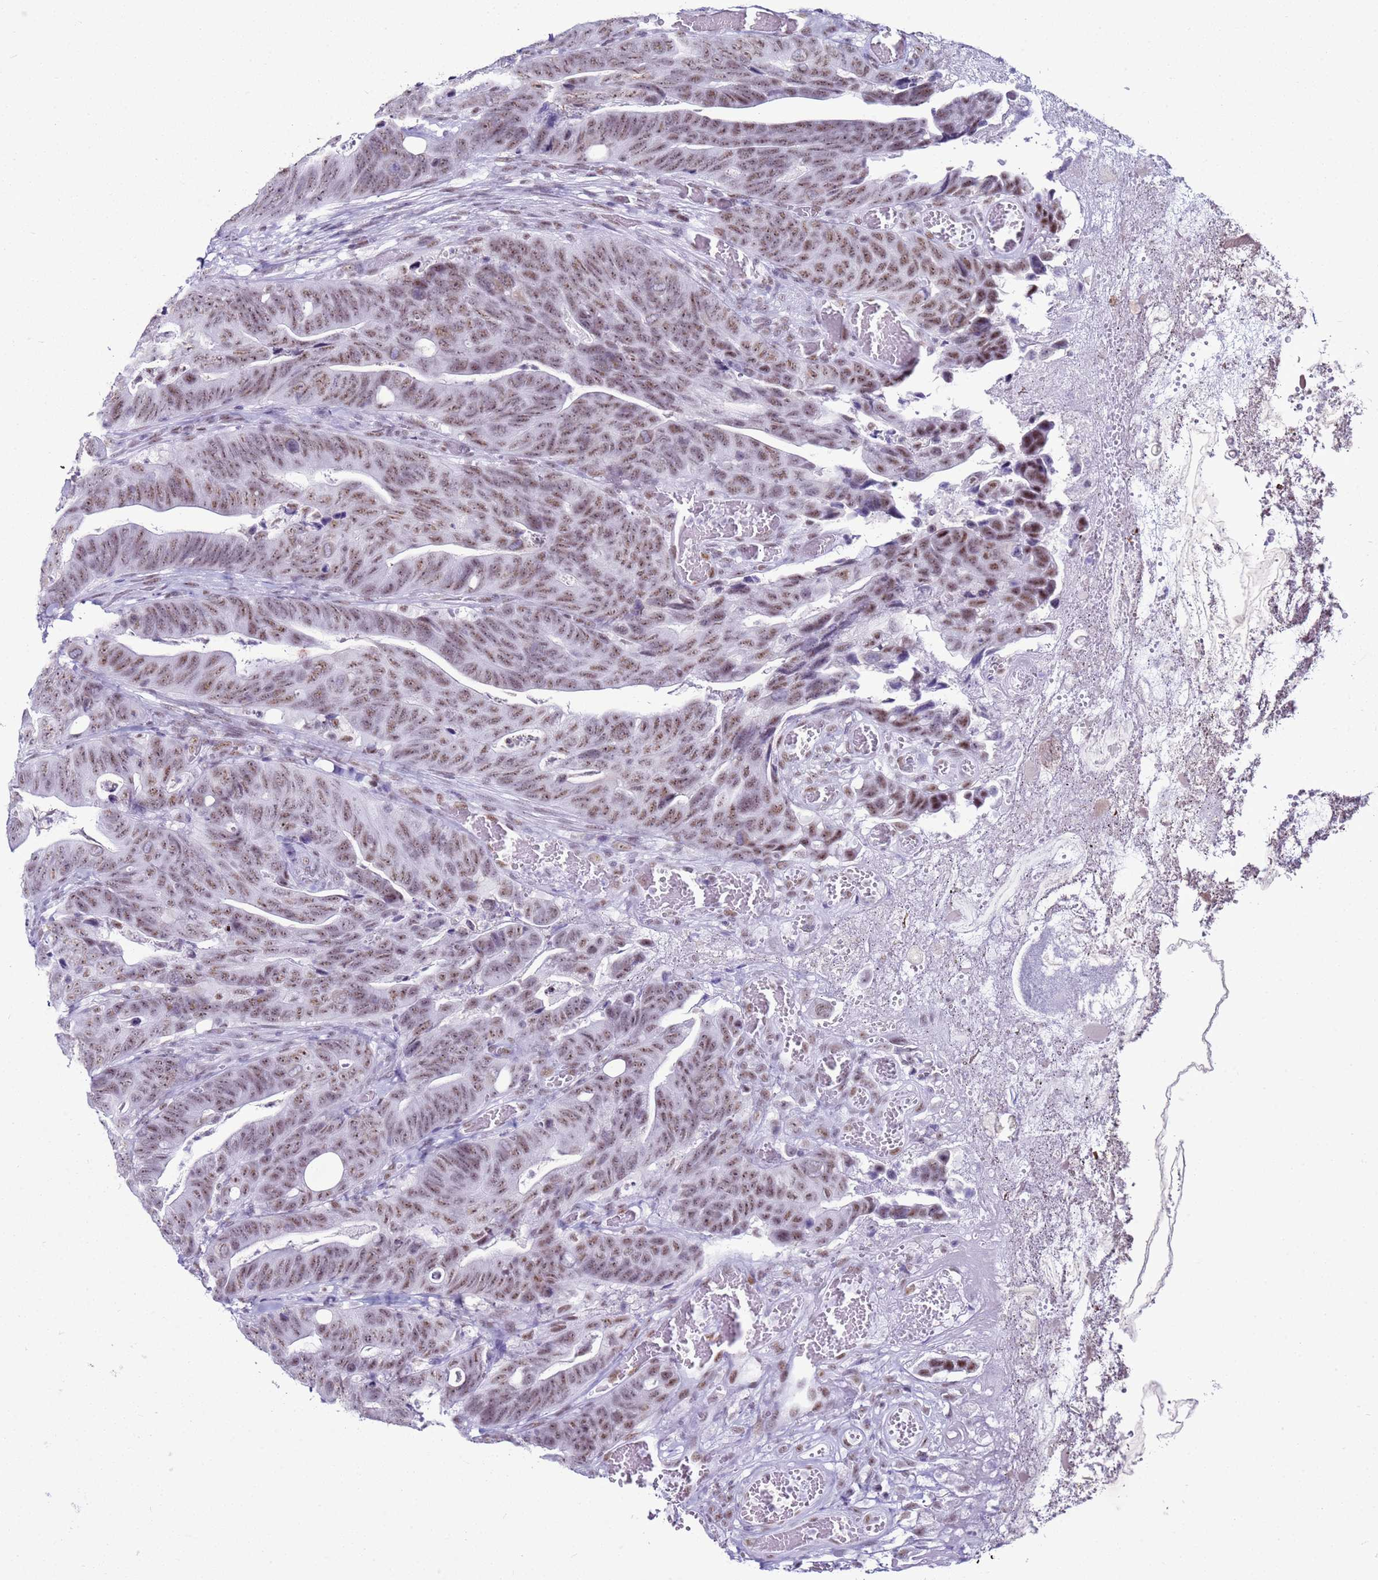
{"staining": {"intensity": "moderate", "quantity": ">75%", "location": "nuclear"}, "tissue": "colorectal cancer", "cell_type": "Tumor cells", "image_type": "cancer", "snomed": [{"axis": "morphology", "description": "Adenocarcinoma, NOS"}, {"axis": "topography", "description": "Colon"}], "caption": "Immunohistochemistry (IHC) photomicrograph of adenocarcinoma (colorectal) stained for a protein (brown), which displays medium levels of moderate nuclear expression in approximately >75% of tumor cells.", "gene": "DHX15", "patient": {"sex": "female", "age": 82}}